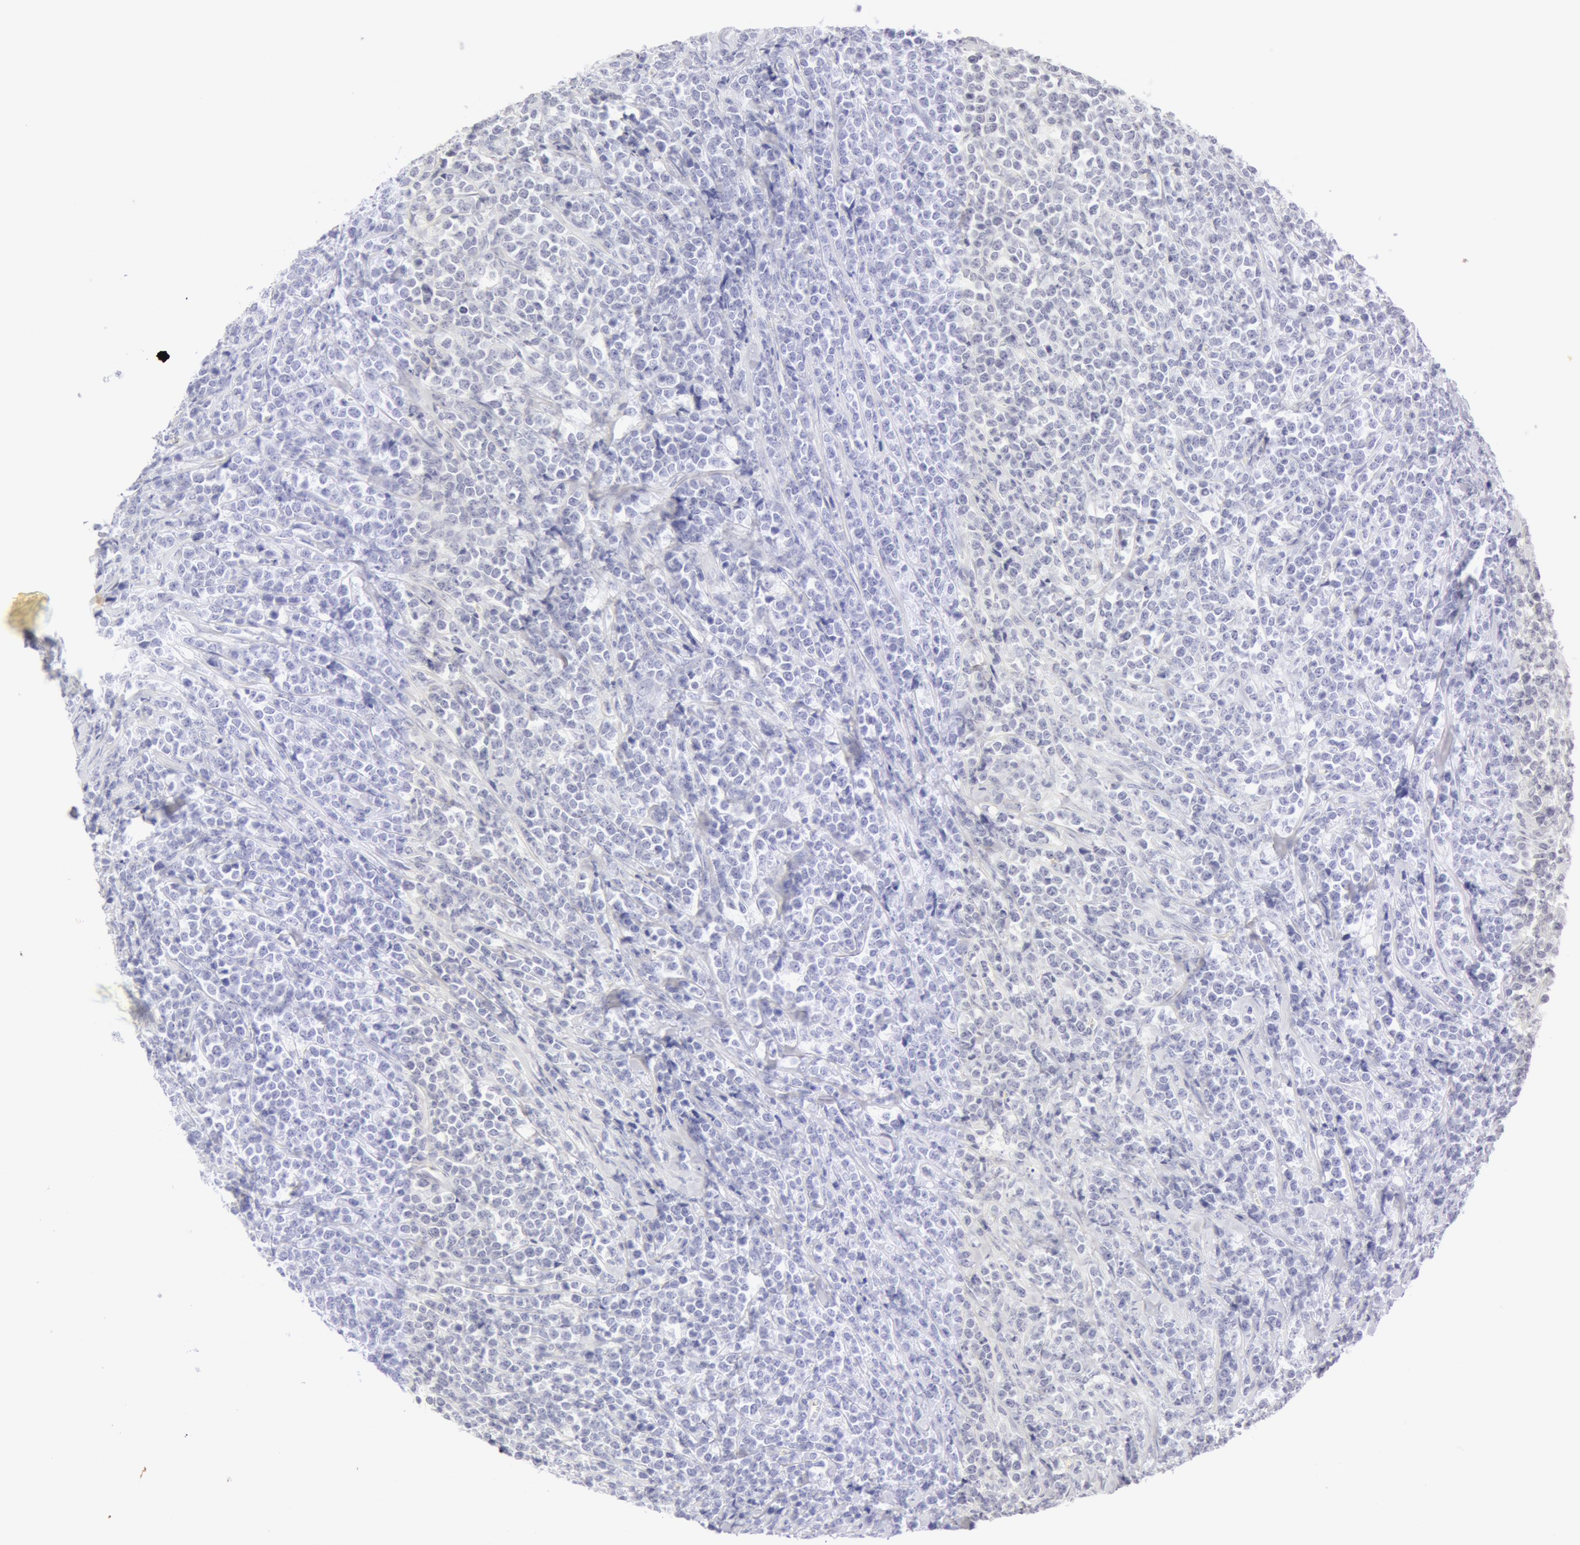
{"staining": {"intensity": "negative", "quantity": "none", "location": "none"}, "tissue": "lymphoma", "cell_type": "Tumor cells", "image_type": "cancer", "snomed": [{"axis": "morphology", "description": "Malignant lymphoma, non-Hodgkin's type, High grade"}, {"axis": "topography", "description": "Small intestine"}, {"axis": "topography", "description": "Colon"}], "caption": "This is an immunohistochemistry histopathology image of lymphoma. There is no expression in tumor cells.", "gene": "KRT8", "patient": {"sex": "male", "age": 8}}